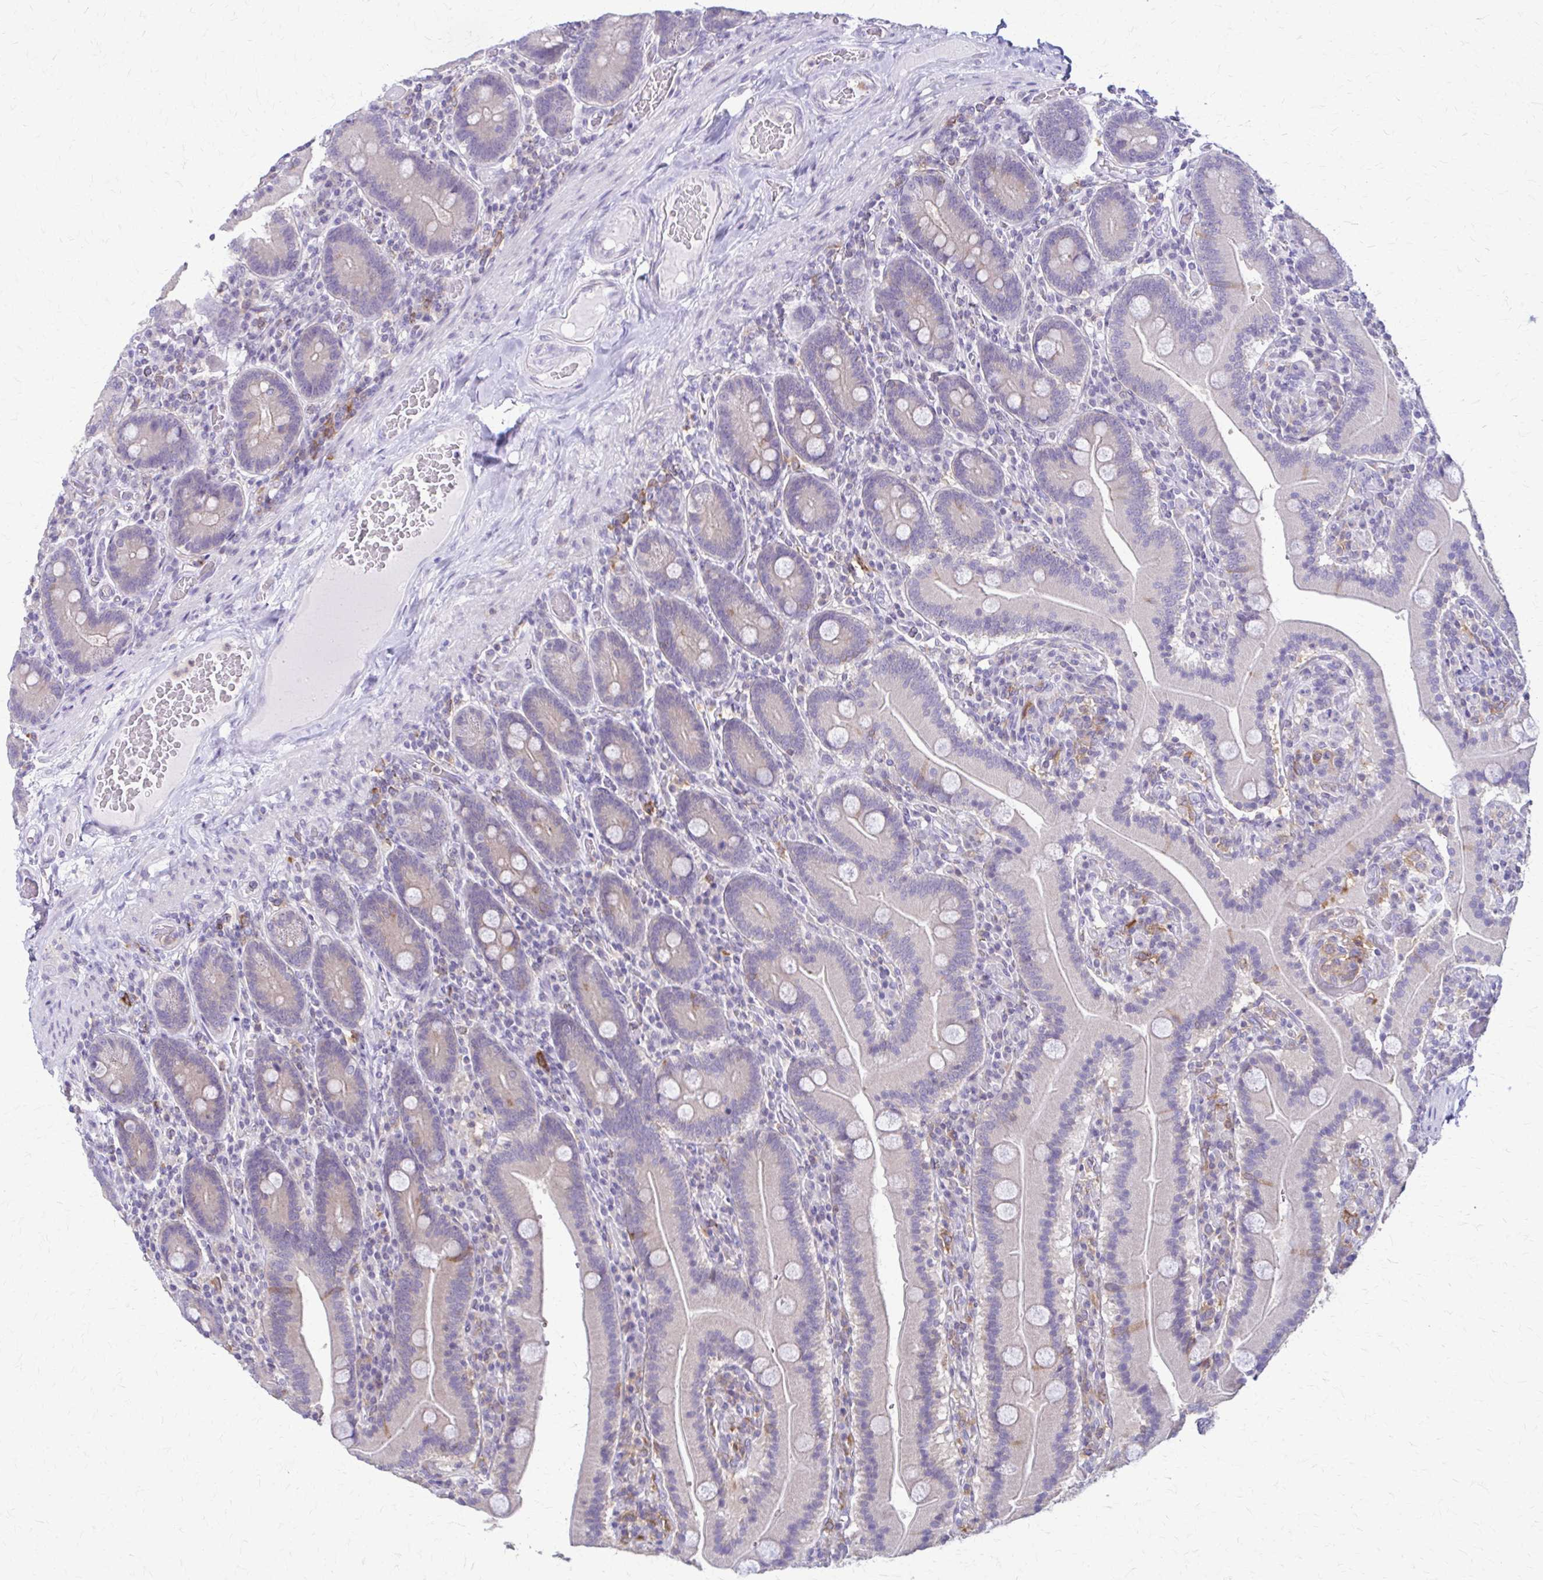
{"staining": {"intensity": "moderate", "quantity": "<25%", "location": "cytoplasmic/membranous"}, "tissue": "duodenum", "cell_type": "Glandular cells", "image_type": "normal", "snomed": [{"axis": "morphology", "description": "Normal tissue, NOS"}, {"axis": "topography", "description": "Duodenum"}], "caption": "Immunohistochemistry image of normal human duodenum stained for a protein (brown), which exhibits low levels of moderate cytoplasmic/membranous expression in about <25% of glandular cells.", "gene": "PIK3AP1", "patient": {"sex": "female", "age": 62}}